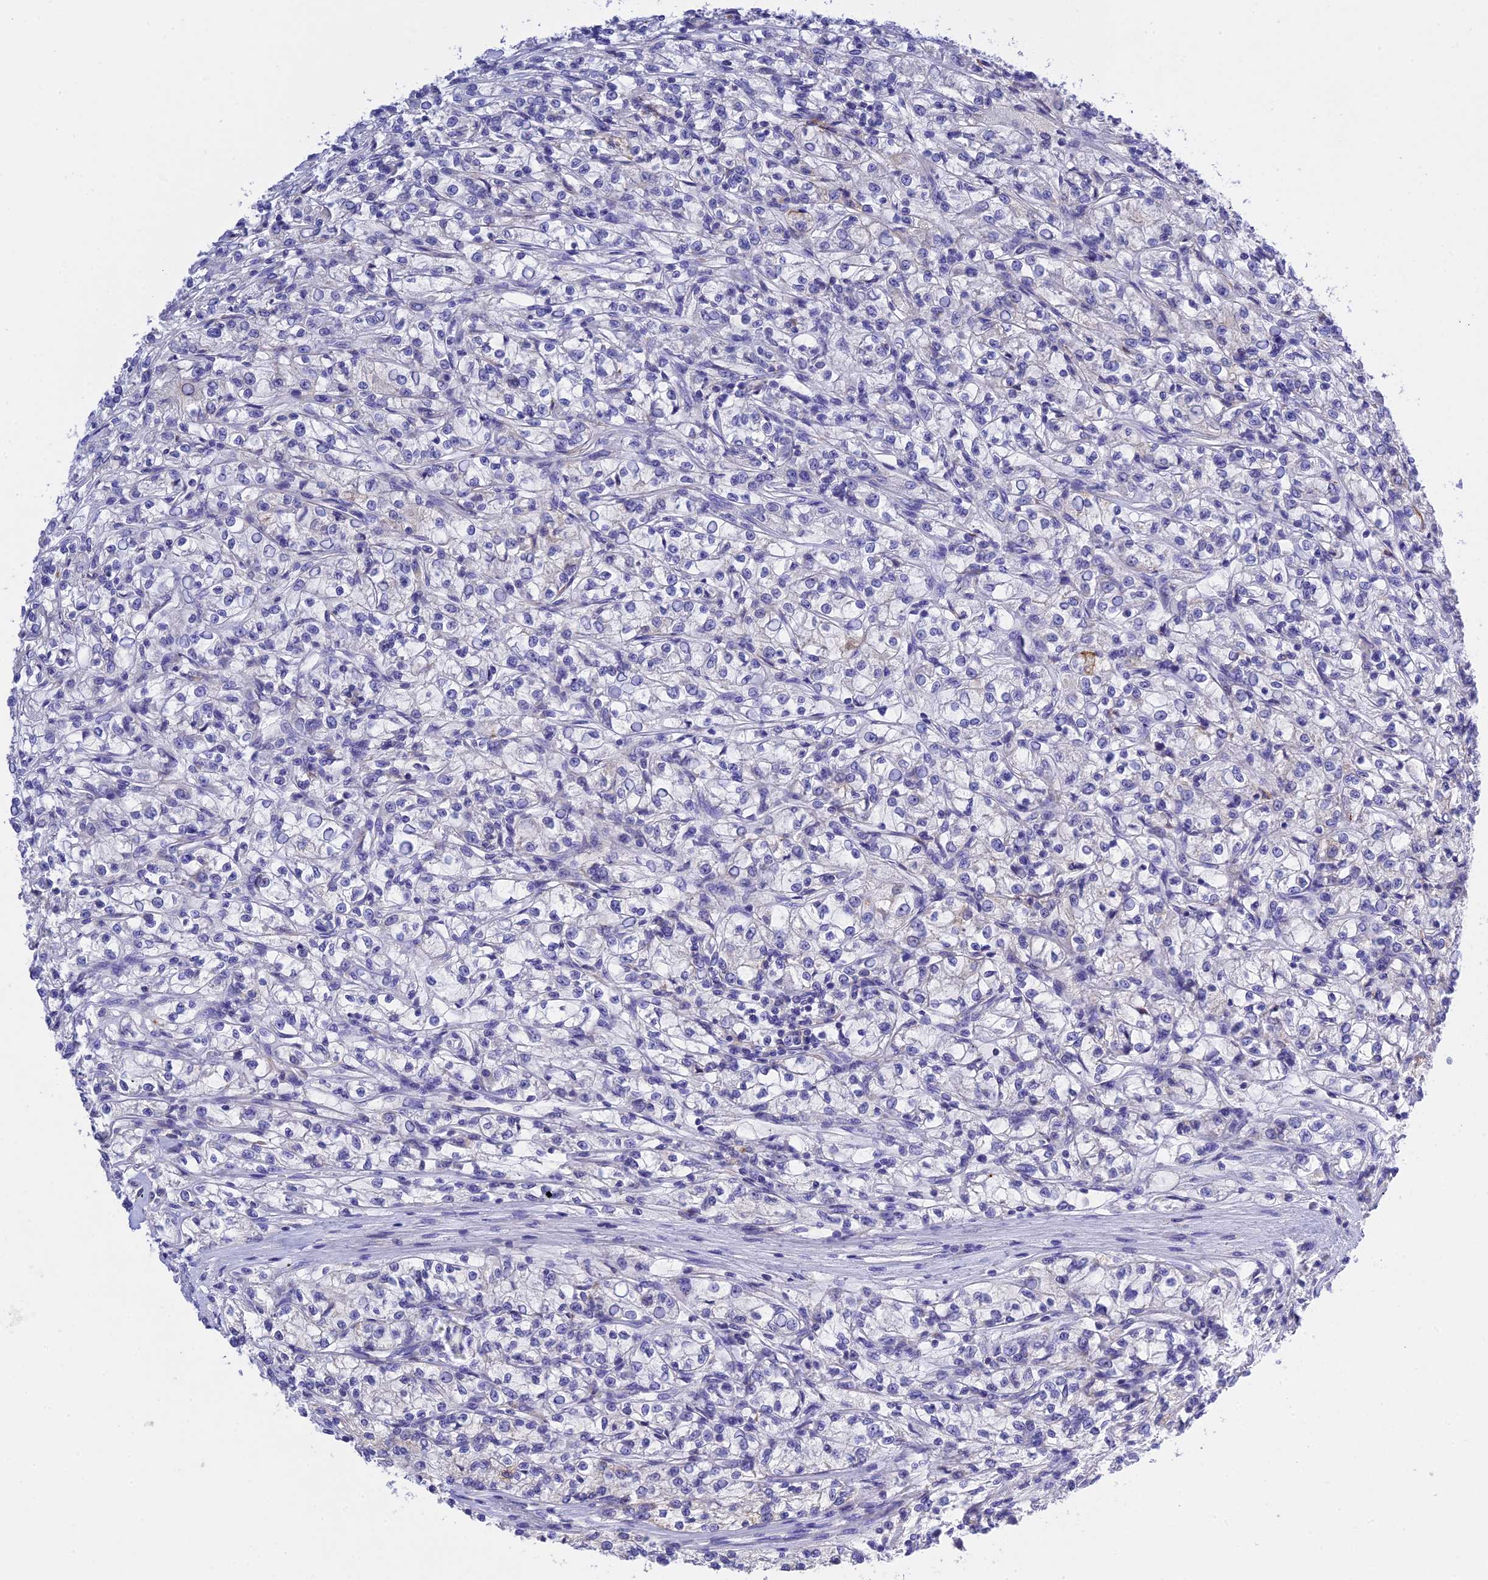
{"staining": {"intensity": "negative", "quantity": "none", "location": "none"}, "tissue": "renal cancer", "cell_type": "Tumor cells", "image_type": "cancer", "snomed": [{"axis": "morphology", "description": "Adenocarcinoma, NOS"}, {"axis": "topography", "description": "Kidney"}], "caption": "Micrograph shows no protein staining in tumor cells of renal adenocarcinoma tissue.", "gene": "MS4A5", "patient": {"sex": "female", "age": 59}}